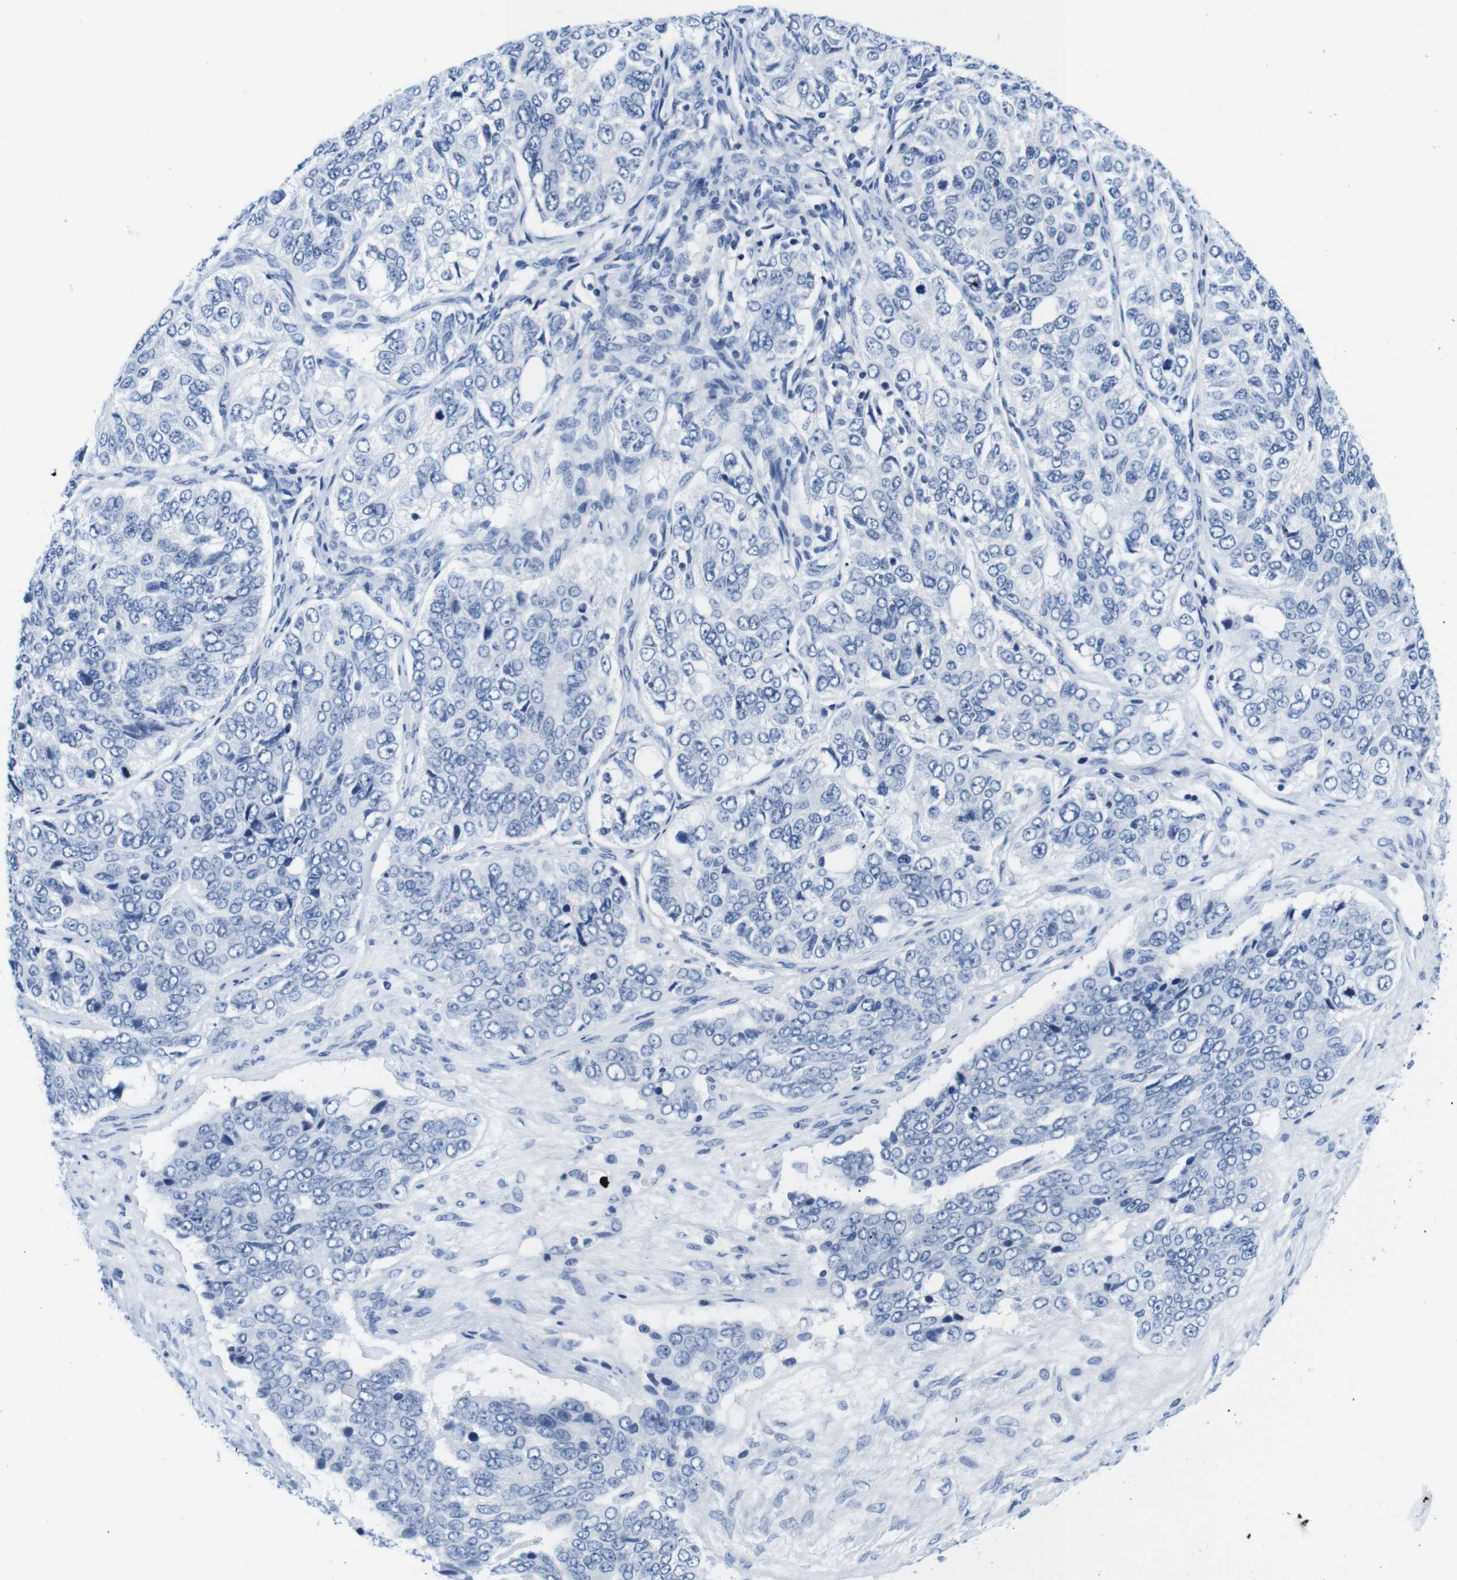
{"staining": {"intensity": "negative", "quantity": "none", "location": "none"}, "tissue": "ovarian cancer", "cell_type": "Tumor cells", "image_type": "cancer", "snomed": [{"axis": "morphology", "description": "Carcinoma, endometroid"}, {"axis": "topography", "description": "Ovary"}], "caption": "The photomicrograph shows no staining of tumor cells in ovarian cancer.", "gene": "IFI16", "patient": {"sex": "female", "age": 51}}